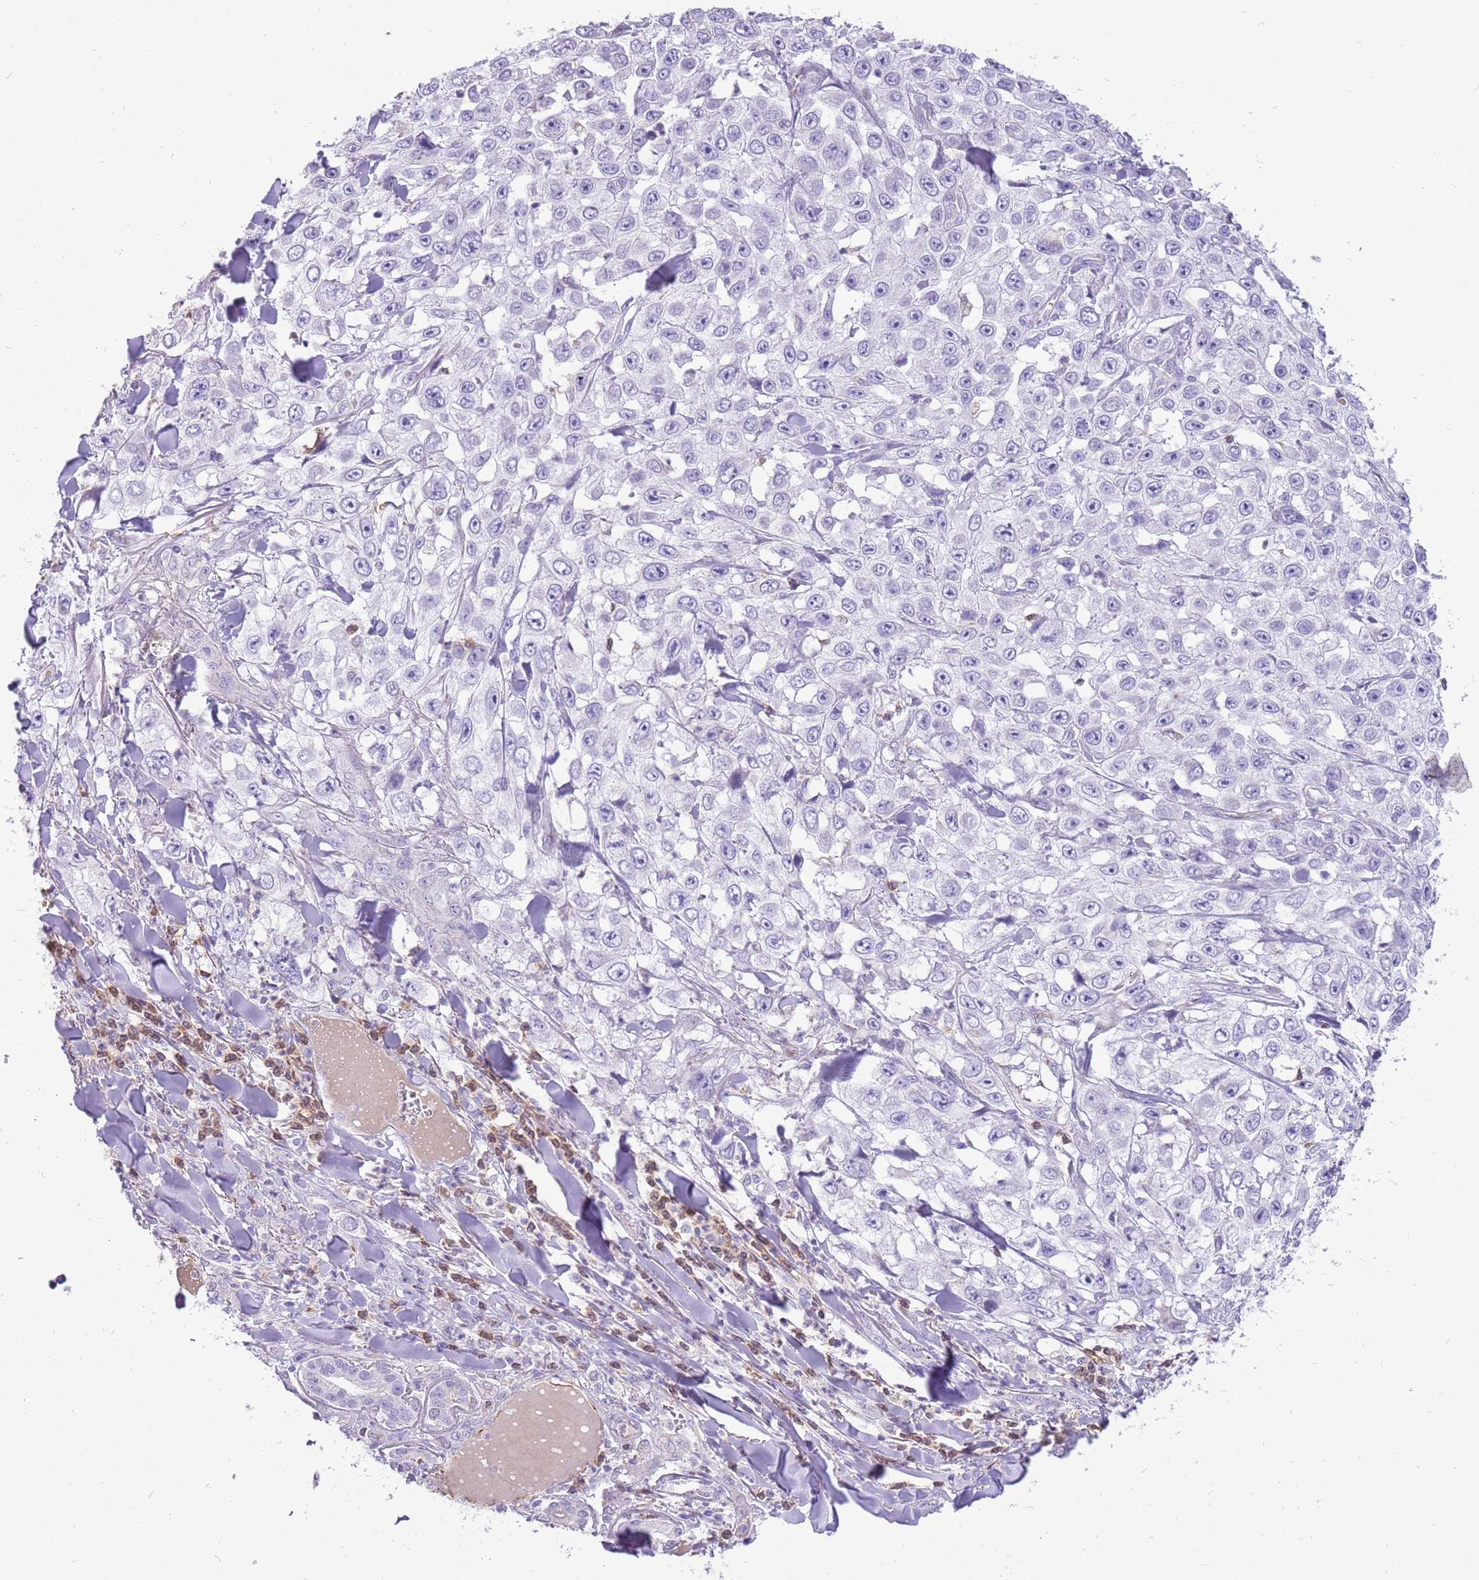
{"staining": {"intensity": "negative", "quantity": "none", "location": "none"}, "tissue": "skin cancer", "cell_type": "Tumor cells", "image_type": "cancer", "snomed": [{"axis": "morphology", "description": "Squamous cell carcinoma, NOS"}, {"axis": "topography", "description": "Skin"}], "caption": "Immunohistochemistry of skin cancer demonstrates no expression in tumor cells. (DAB immunohistochemistry (IHC), high magnification).", "gene": "PCNX1", "patient": {"sex": "male", "age": 82}}